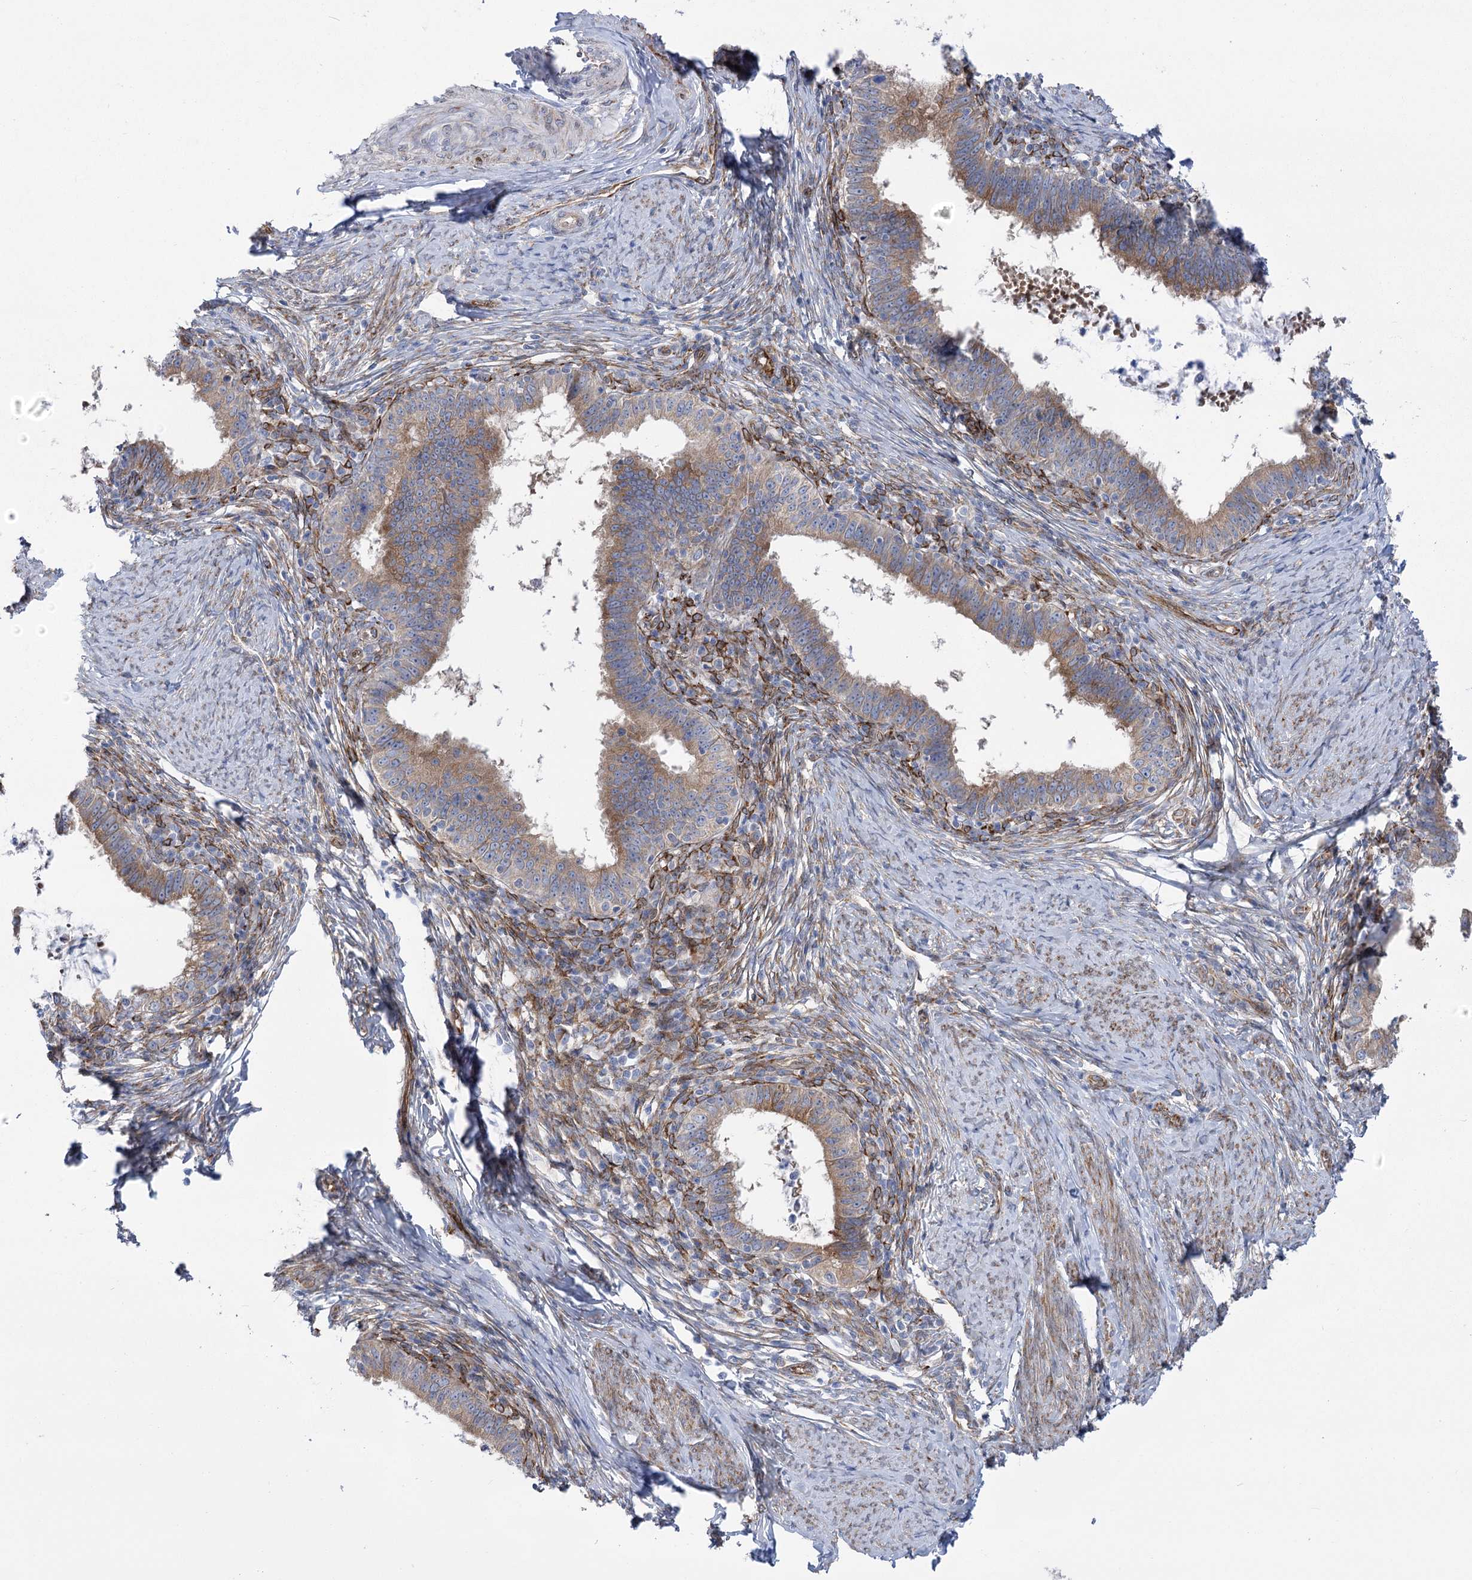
{"staining": {"intensity": "moderate", "quantity": ">75%", "location": "cytoplasmic/membranous"}, "tissue": "cervical cancer", "cell_type": "Tumor cells", "image_type": "cancer", "snomed": [{"axis": "morphology", "description": "Adenocarcinoma, NOS"}, {"axis": "topography", "description": "Cervix"}], "caption": "An image of cervical adenocarcinoma stained for a protein shows moderate cytoplasmic/membranous brown staining in tumor cells. The staining was performed using DAB to visualize the protein expression in brown, while the nuclei were stained in blue with hematoxylin (Magnification: 20x).", "gene": "YTHDC2", "patient": {"sex": "female", "age": 36}}